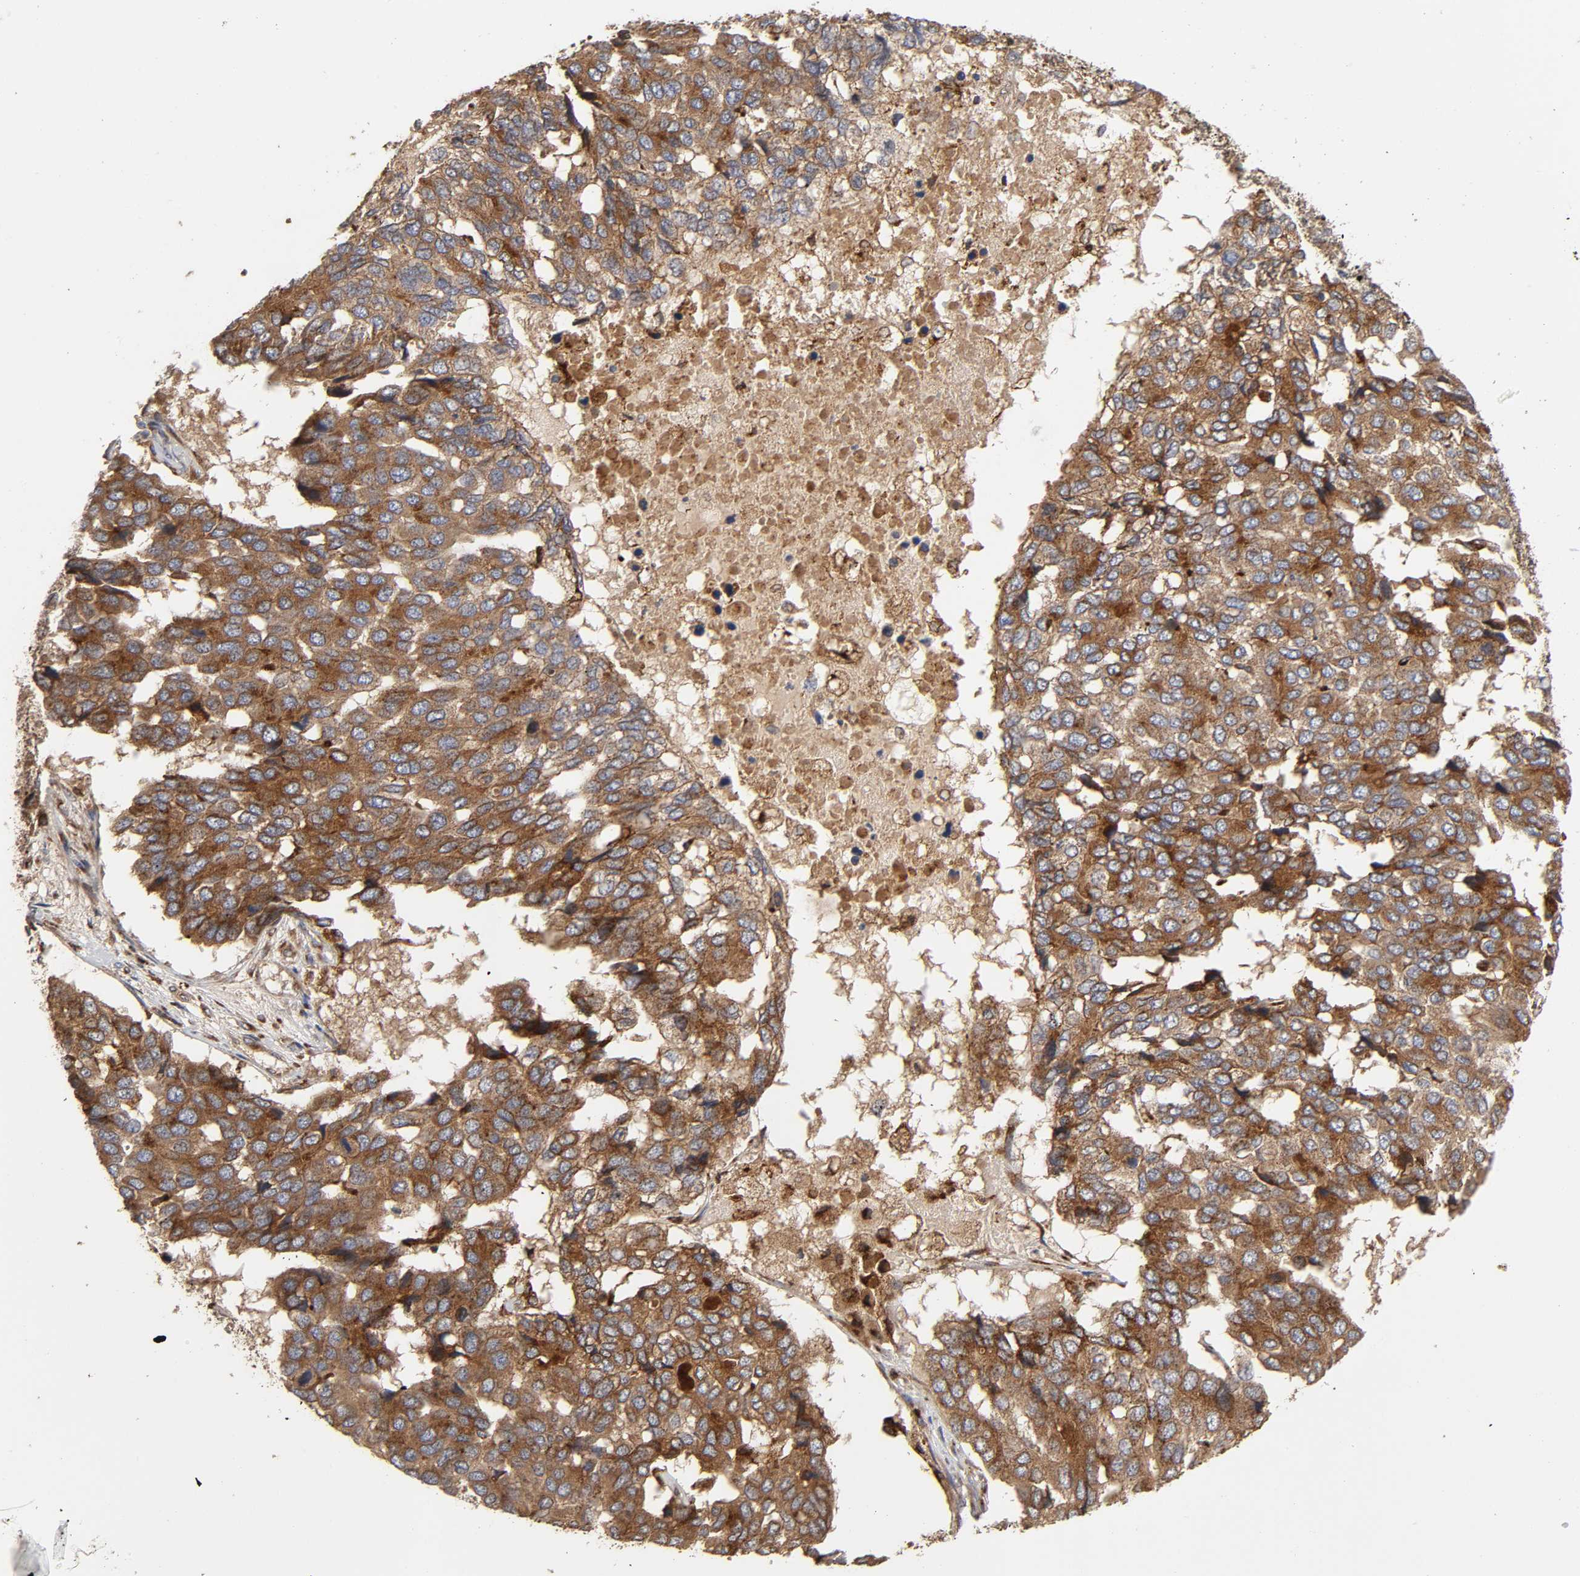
{"staining": {"intensity": "strong", "quantity": ">75%", "location": "cytoplasmic/membranous"}, "tissue": "pancreatic cancer", "cell_type": "Tumor cells", "image_type": "cancer", "snomed": [{"axis": "morphology", "description": "Adenocarcinoma, NOS"}, {"axis": "topography", "description": "Pancreas"}], "caption": "A brown stain labels strong cytoplasmic/membranous expression of a protein in human pancreatic adenocarcinoma tumor cells. The protein of interest is stained brown, and the nuclei are stained in blue (DAB IHC with brightfield microscopy, high magnification).", "gene": "GNPTG", "patient": {"sex": "male", "age": 50}}